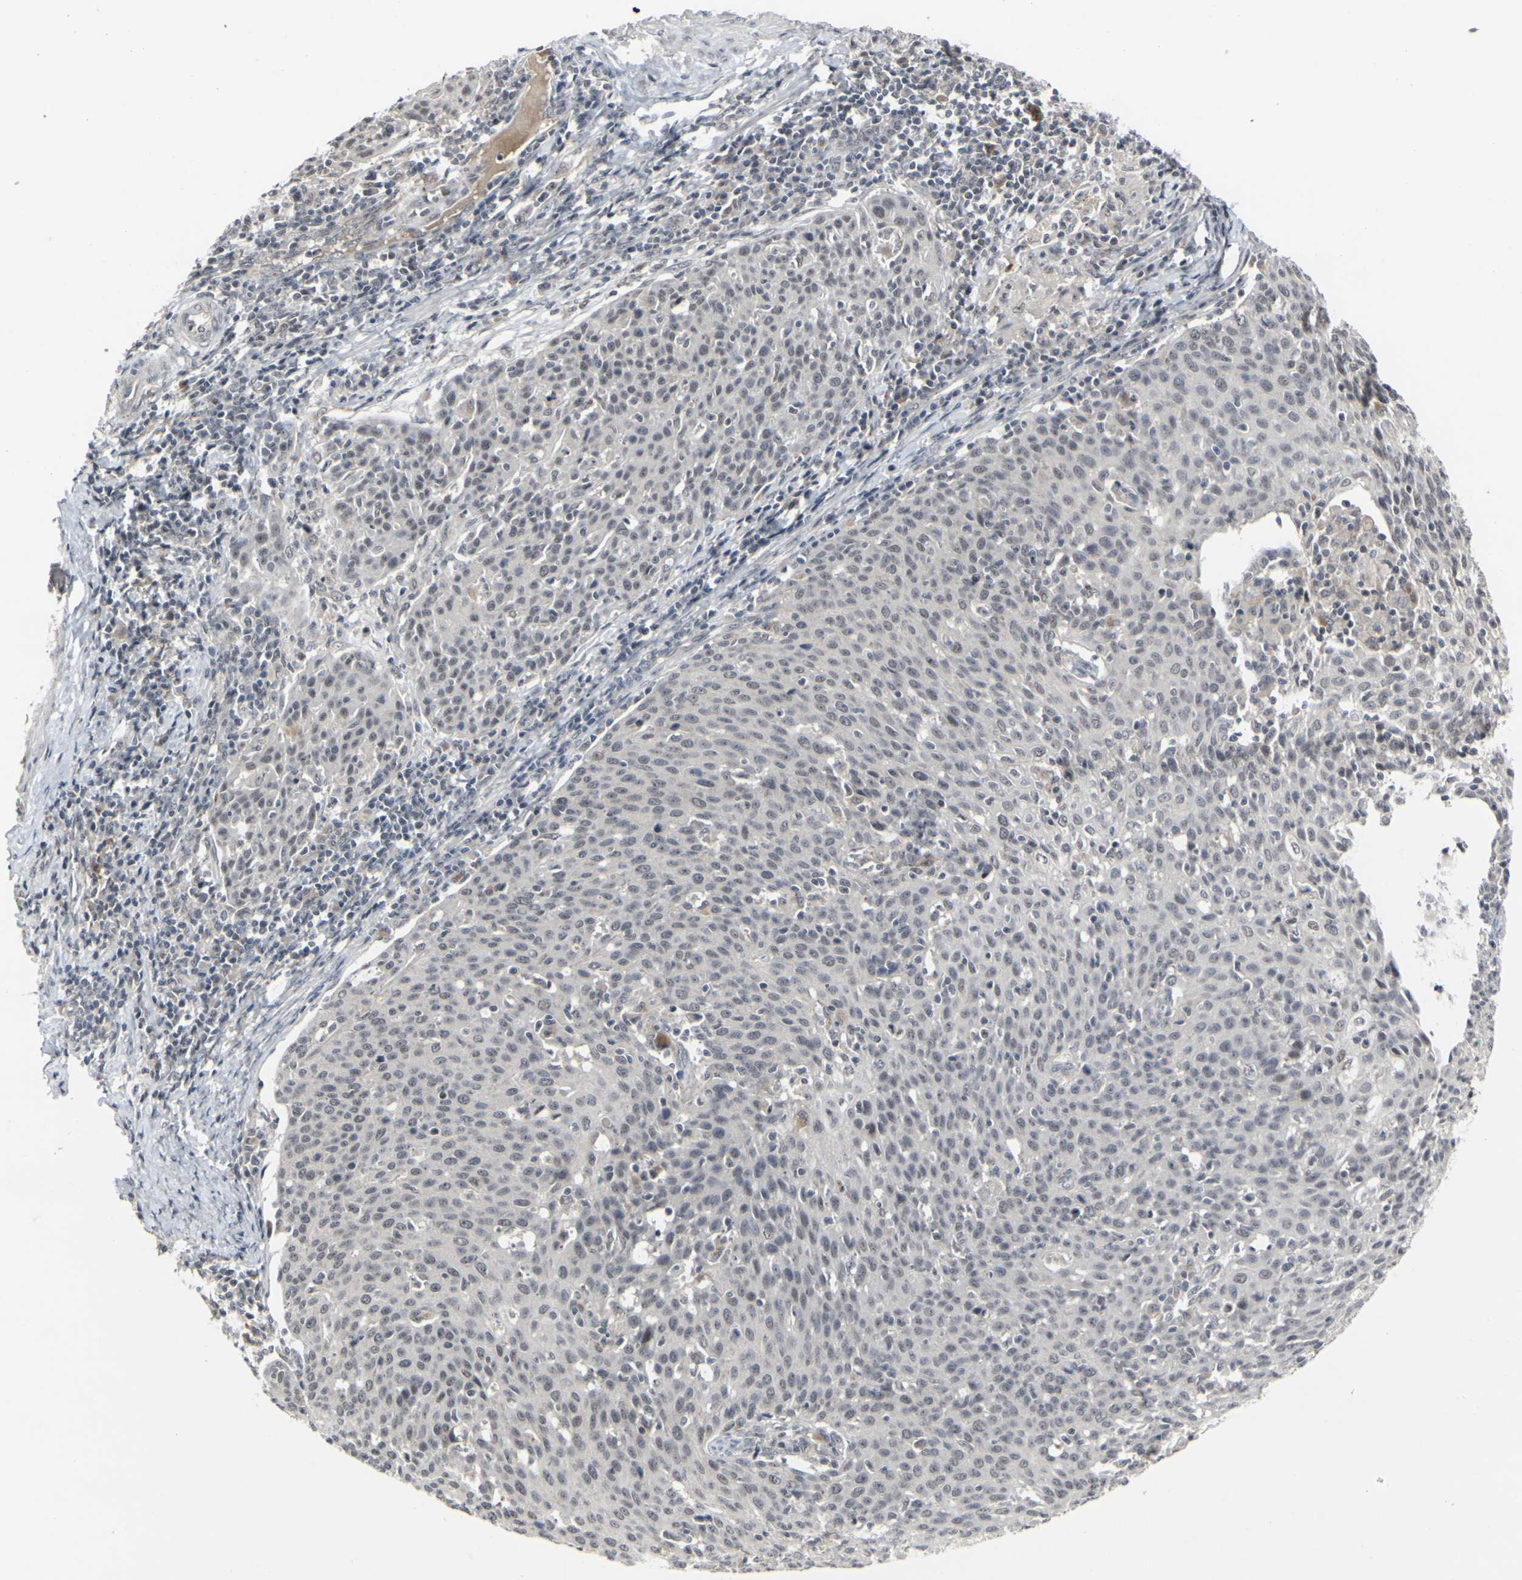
{"staining": {"intensity": "weak", "quantity": "<25%", "location": "nuclear"}, "tissue": "cervical cancer", "cell_type": "Tumor cells", "image_type": "cancer", "snomed": [{"axis": "morphology", "description": "Squamous cell carcinoma, NOS"}, {"axis": "topography", "description": "Cervix"}], "caption": "Tumor cells show no significant protein expression in cervical cancer. The staining was performed using DAB (3,3'-diaminobenzidine) to visualize the protein expression in brown, while the nuclei were stained in blue with hematoxylin (Magnification: 20x).", "gene": "GPR19", "patient": {"sex": "female", "age": 38}}